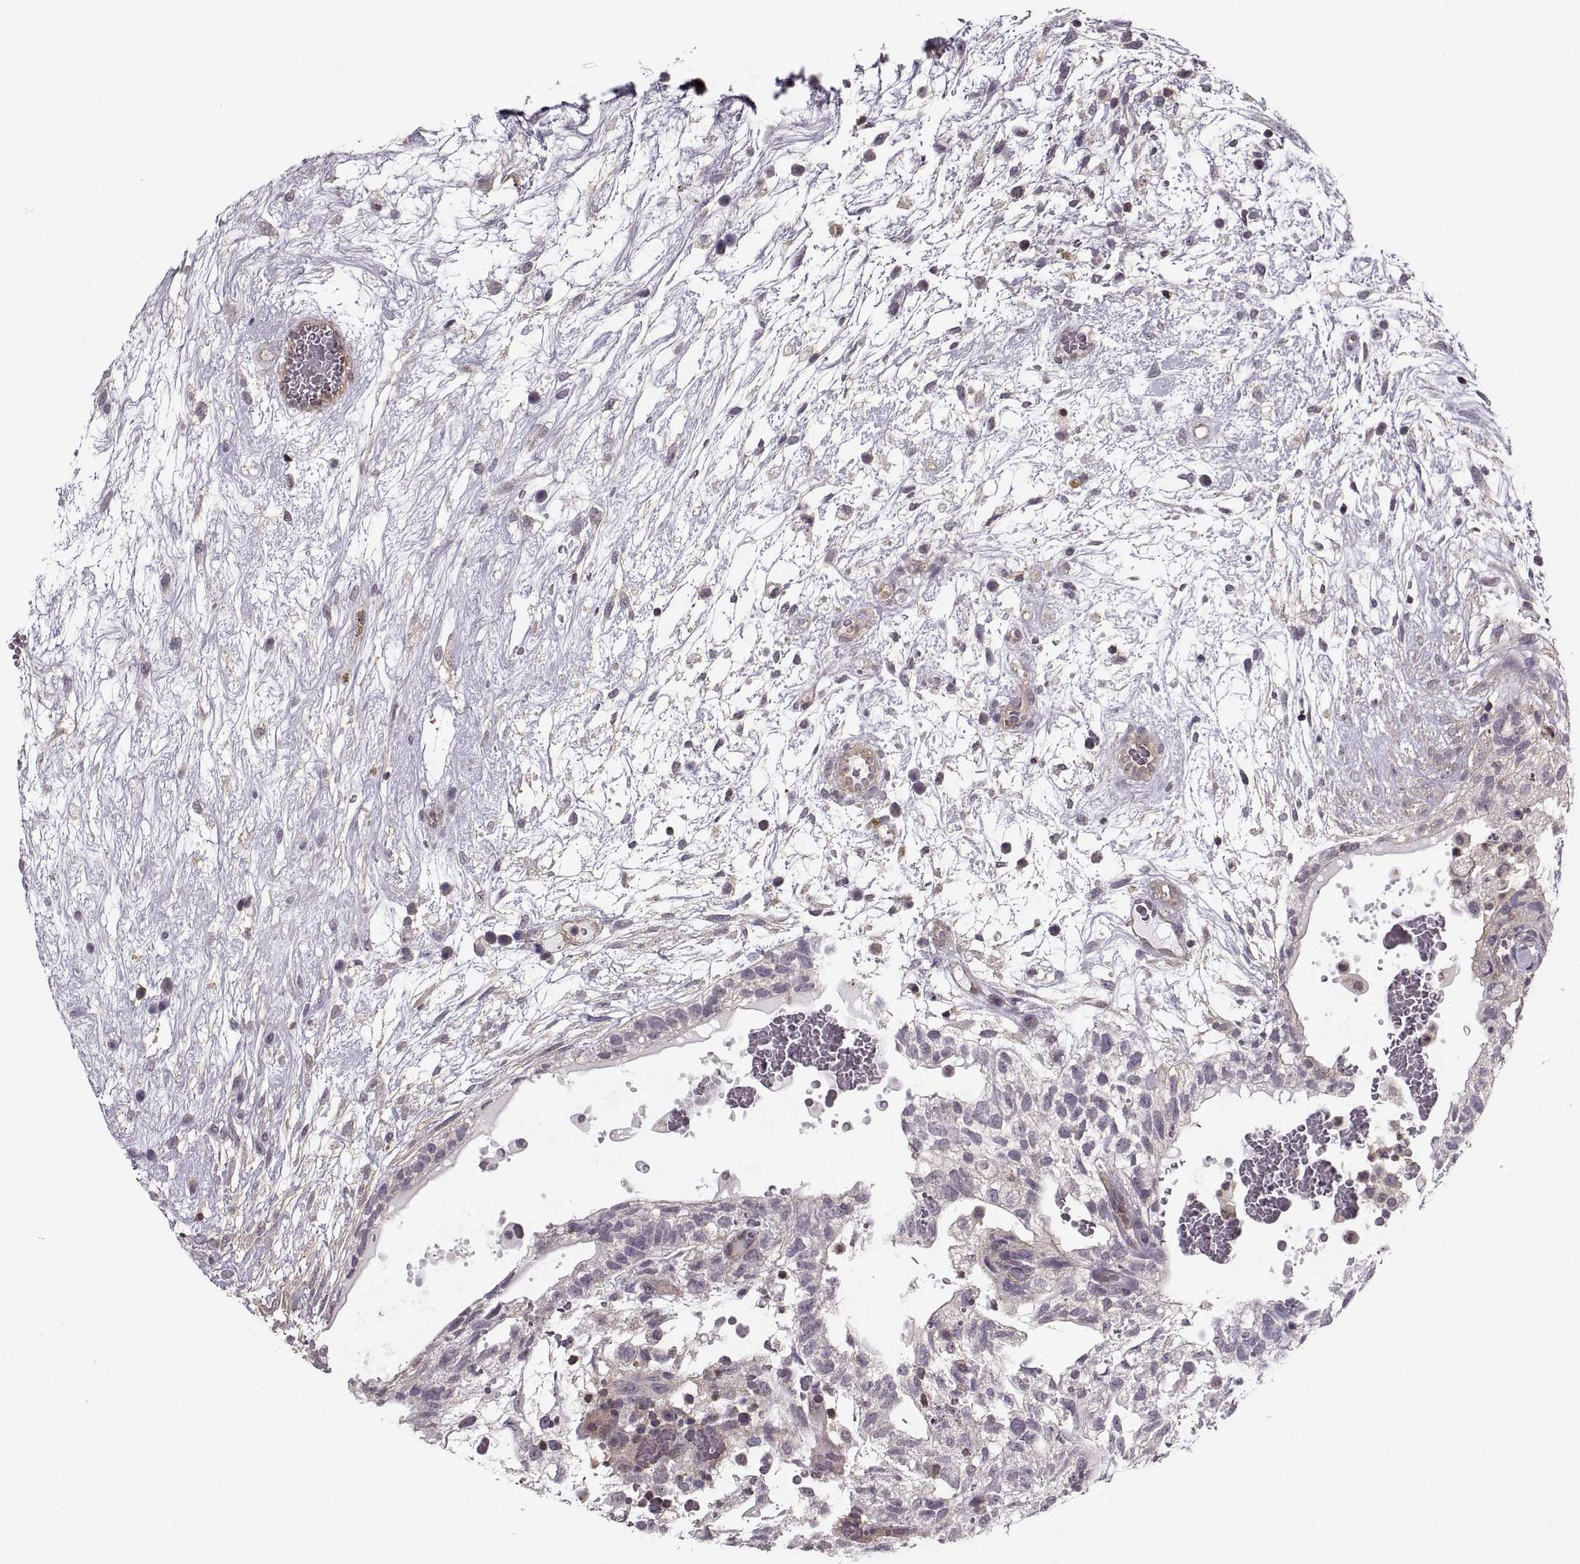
{"staining": {"intensity": "negative", "quantity": "none", "location": "none"}, "tissue": "testis cancer", "cell_type": "Tumor cells", "image_type": "cancer", "snomed": [{"axis": "morphology", "description": "Normal tissue, NOS"}, {"axis": "morphology", "description": "Carcinoma, Embryonal, NOS"}, {"axis": "topography", "description": "Testis"}], "caption": "A photomicrograph of testis embryonal carcinoma stained for a protein reveals no brown staining in tumor cells.", "gene": "LUZP2", "patient": {"sex": "male", "age": 32}}